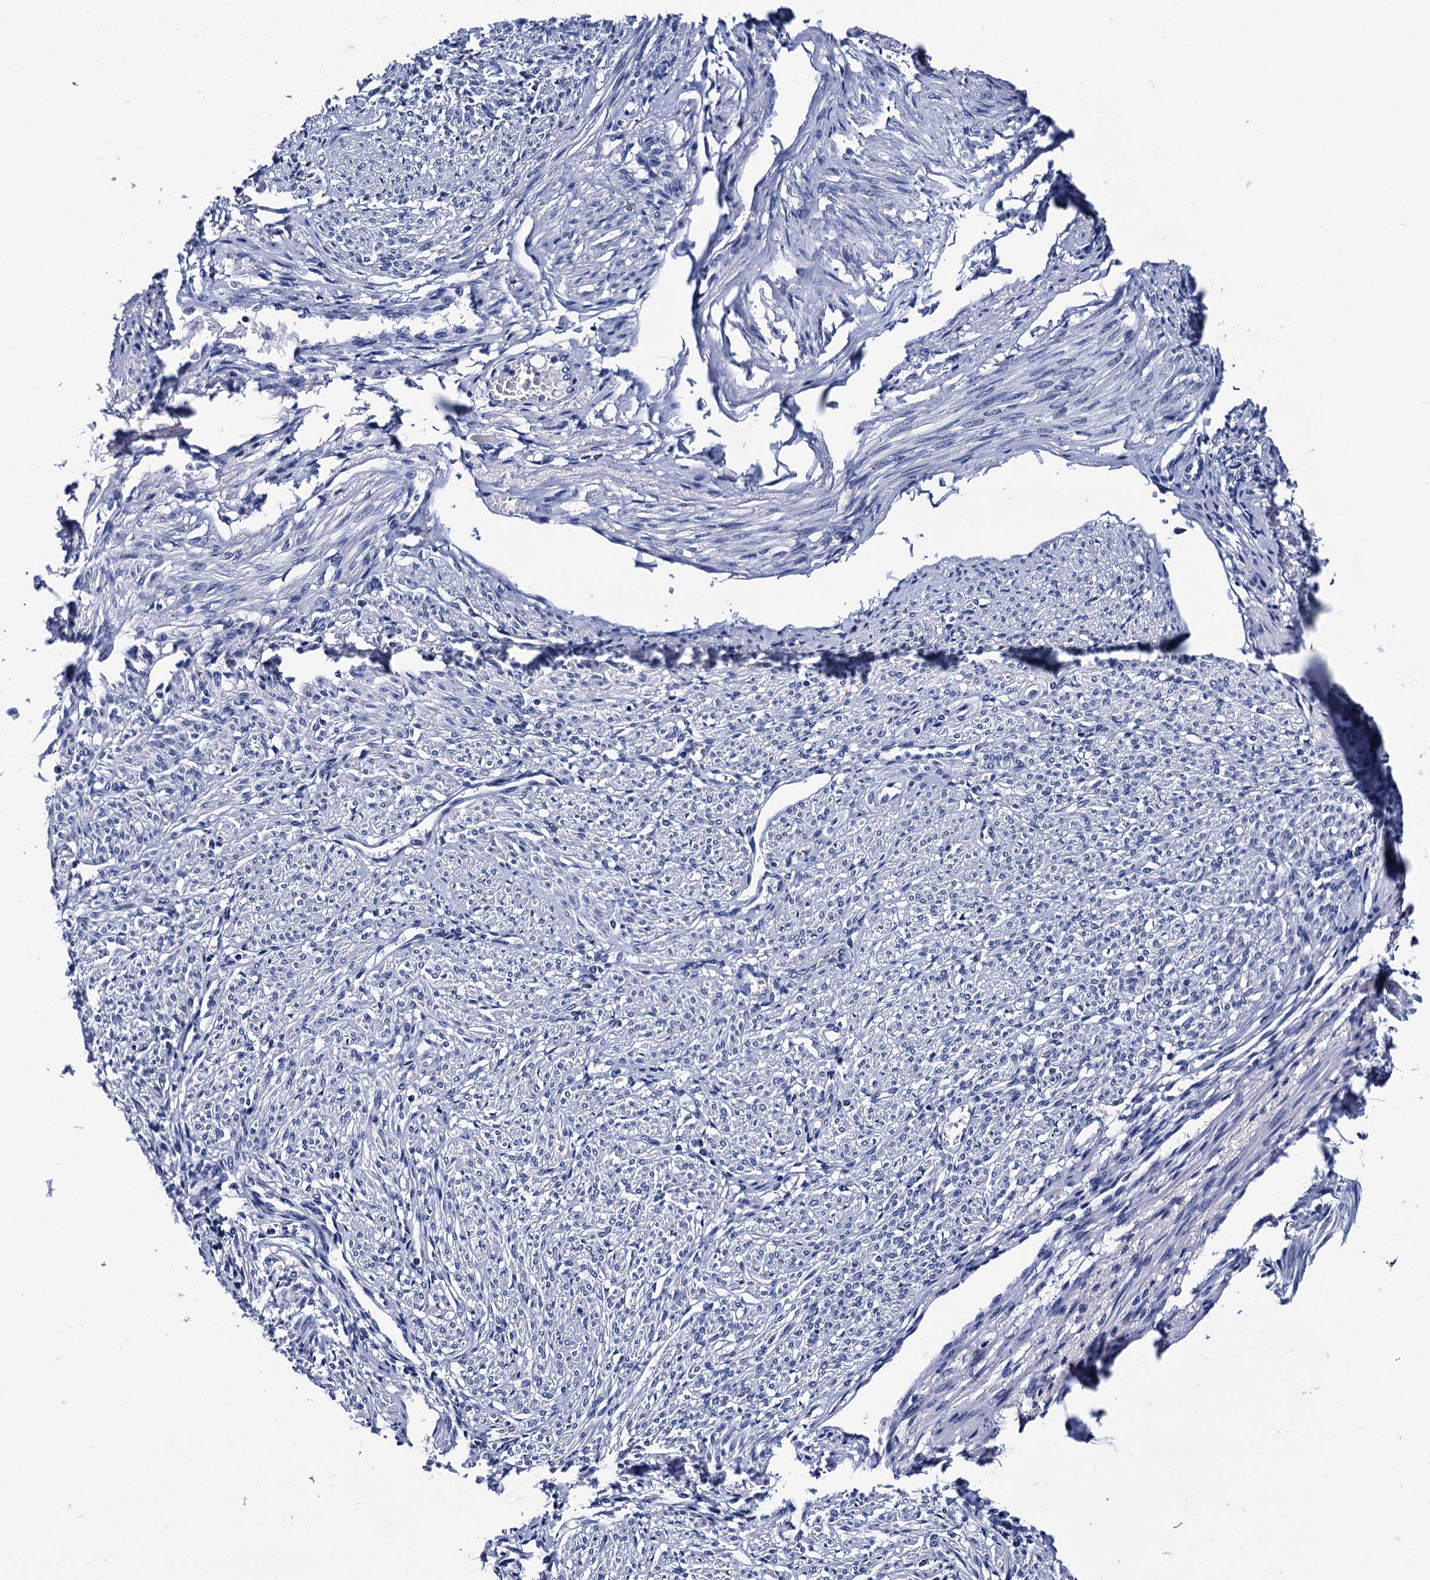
{"staining": {"intensity": "negative", "quantity": "none", "location": "none"}, "tissue": "smooth muscle", "cell_type": "Smooth muscle cells", "image_type": "normal", "snomed": [{"axis": "morphology", "description": "Normal tissue, NOS"}, {"axis": "topography", "description": "Smooth muscle"}], "caption": "The photomicrograph shows no staining of smooth muscle cells in benign smooth muscle. Brightfield microscopy of immunohistochemistry stained with DAB (brown) and hematoxylin (blue), captured at high magnification.", "gene": "LRRC30", "patient": {"sex": "female", "age": 39}}